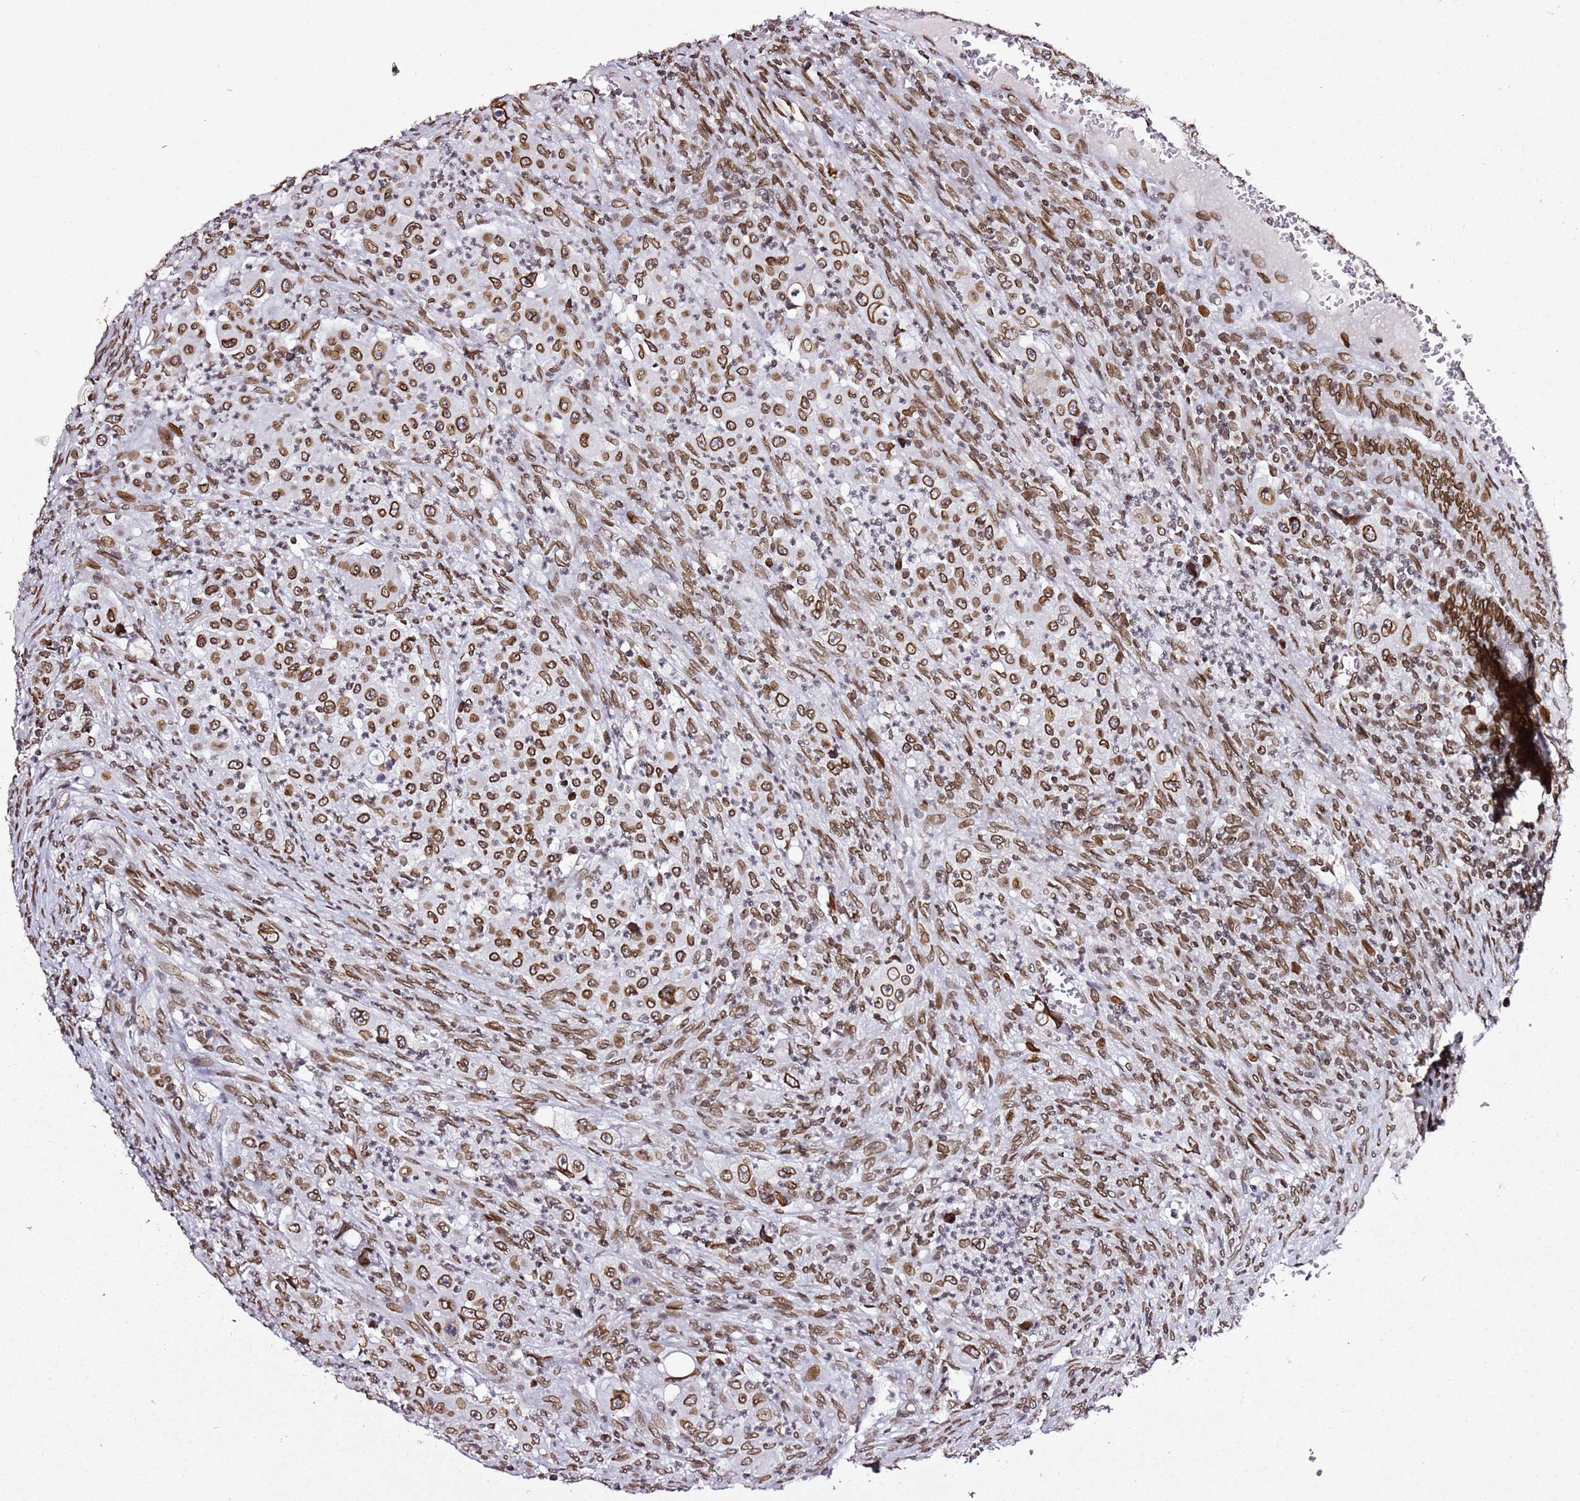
{"staining": {"intensity": "strong", "quantity": ">75%", "location": "nuclear"}, "tissue": "colorectal cancer", "cell_type": "Tumor cells", "image_type": "cancer", "snomed": [{"axis": "morphology", "description": "Adenocarcinoma, NOS"}, {"axis": "topography", "description": "Colon"}], "caption": "Human colorectal cancer (adenocarcinoma) stained with a brown dye displays strong nuclear positive expression in about >75% of tumor cells.", "gene": "POU6F1", "patient": {"sex": "male", "age": 51}}